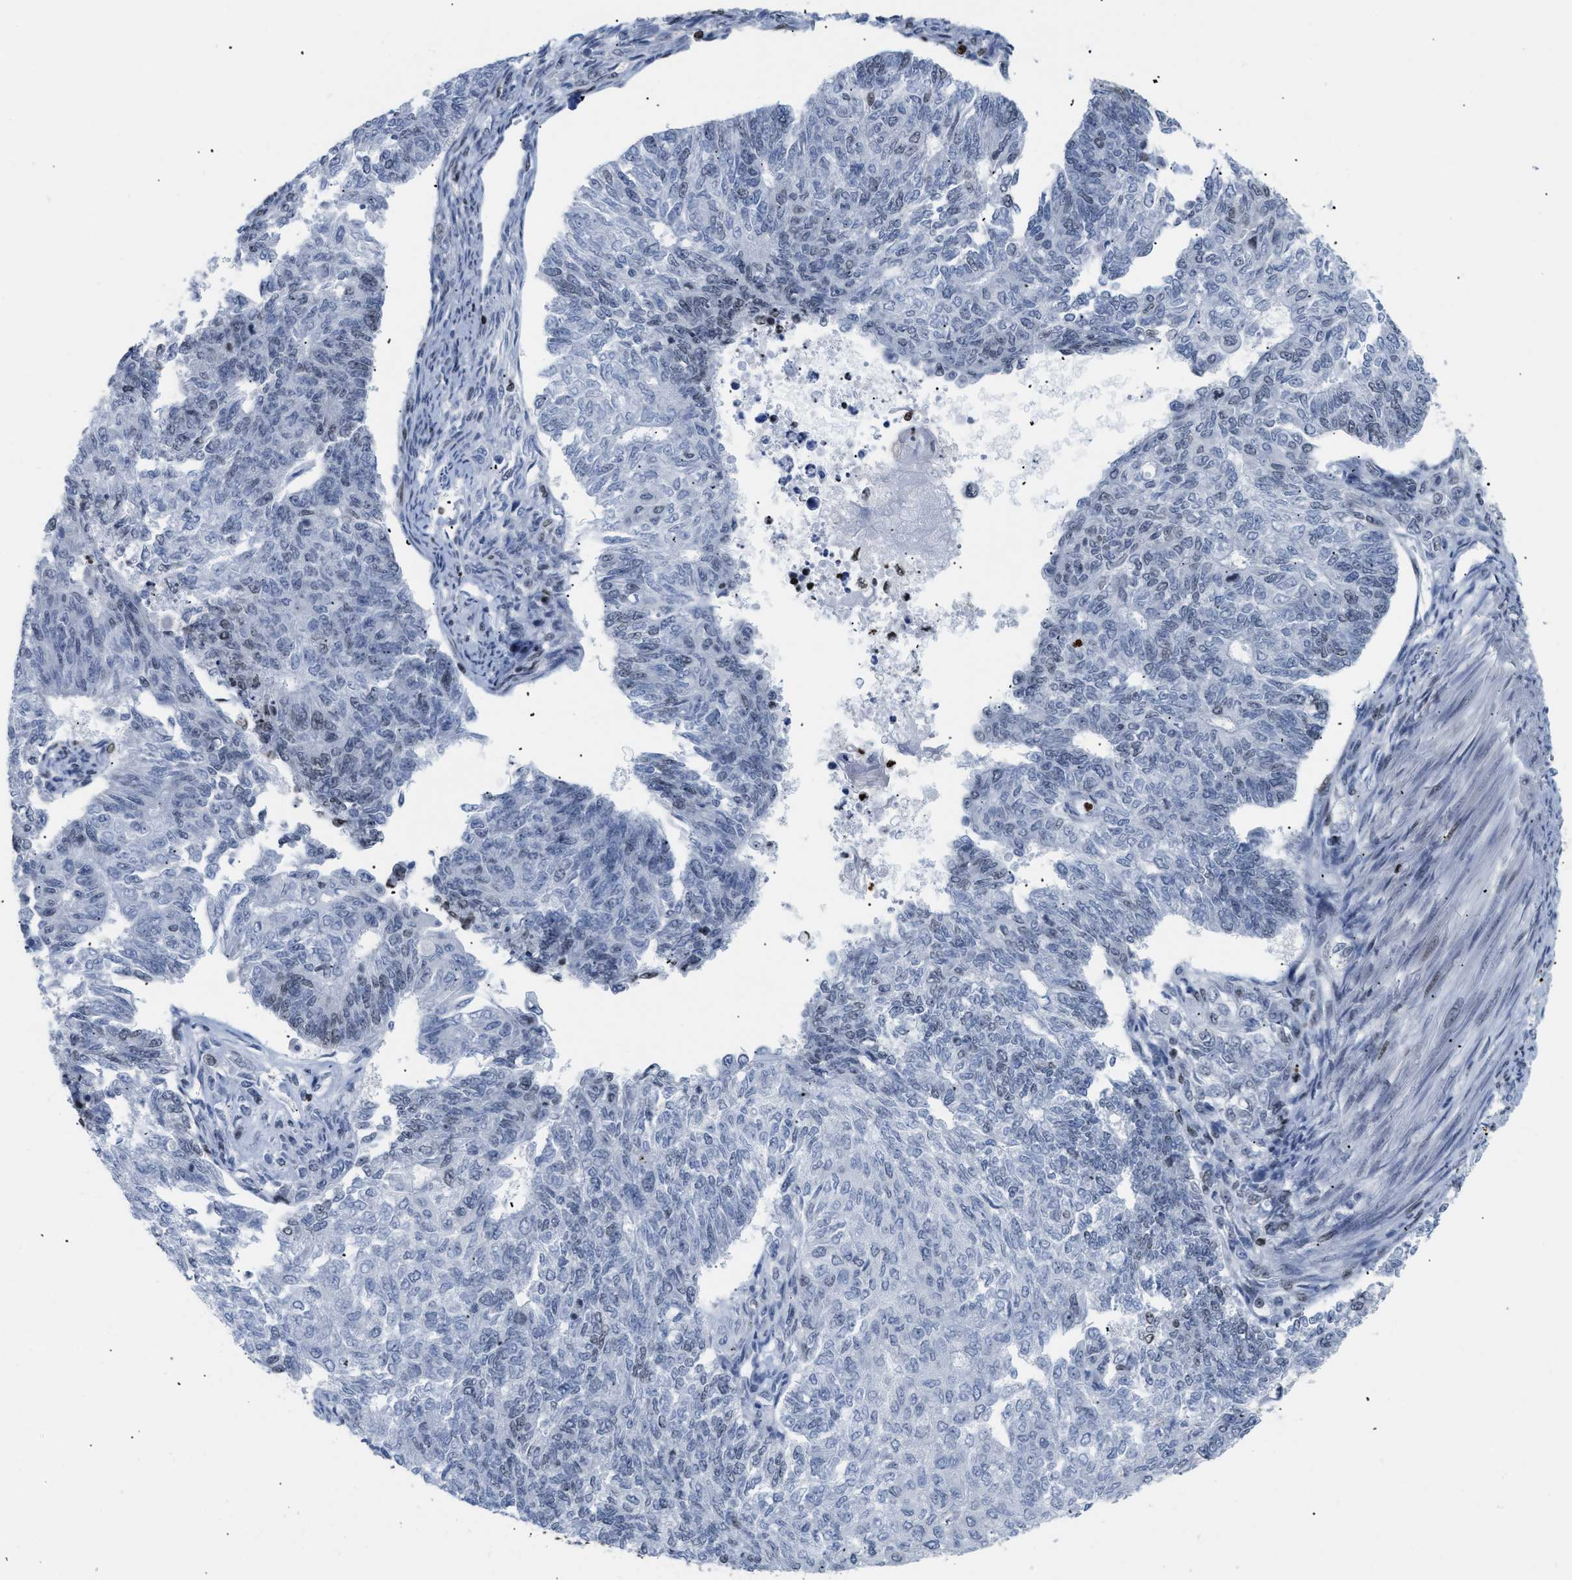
{"staining": {"intensity": "negative", "quantity": "none", "location": "none"}, "tissue": "endometrial cancer", "cell_type": "Tumor cells", "image_type": "cancer", "snomed": [{"axis": "morphology", "description": "Adenocarcinoma, NOS"}, {"axis": "topography", "description": "Endometrium"}], "caption": "An image of human endometrial cancer is negative for staining in tumor cells.", "gene": "HMGN2", "patient": {"sex": "female", "age": 32}}